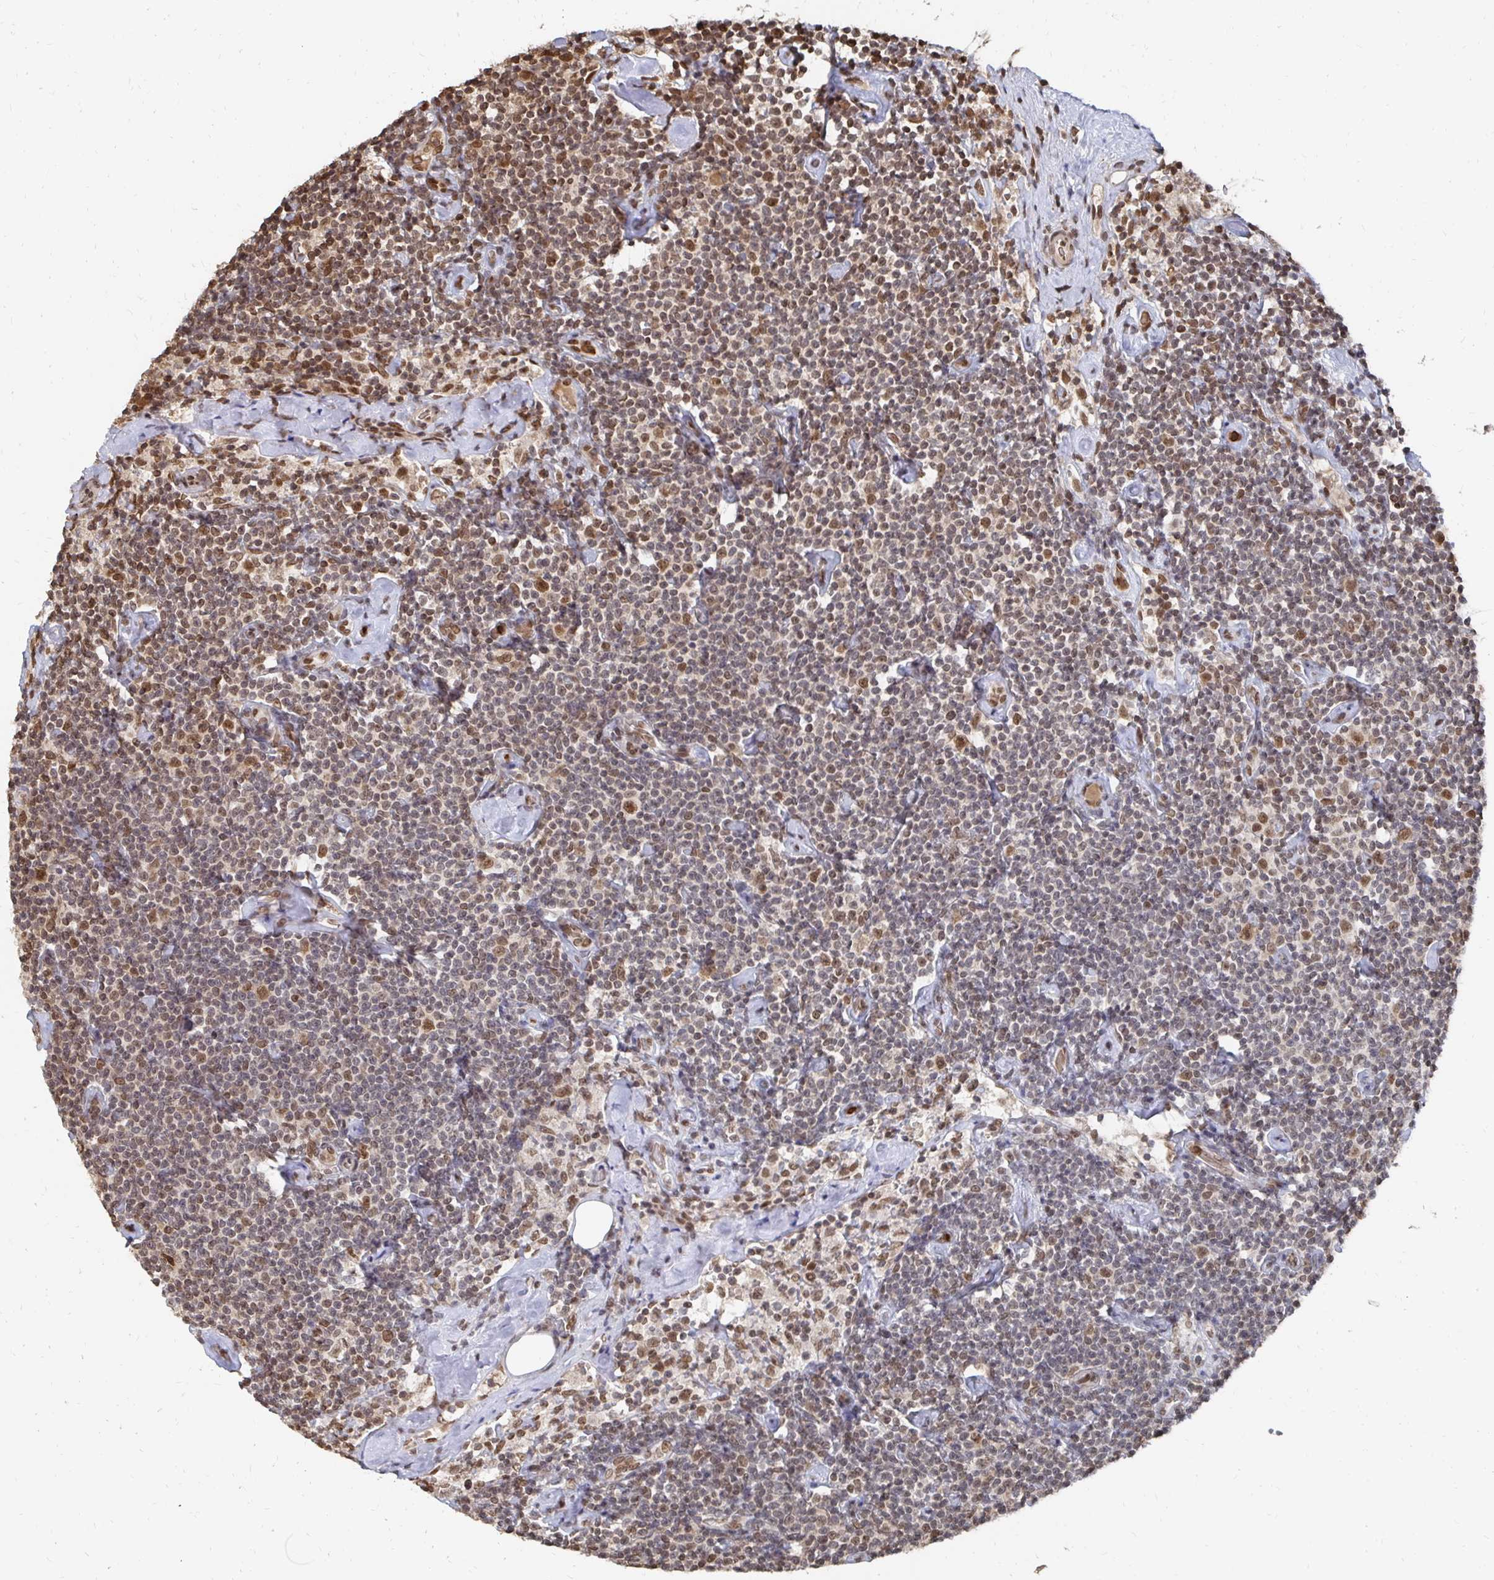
{"staining": {"intensity": "moderate", "quantity": "25%-75%", "location": "nuclear"}, "tissue": "lymphoma", "cell_type": "Tumor cells", "image_type": "cancer", "snomed": [{"axis": "morphology", "description": "Malignant lymphoma, non-Hodgkin's type, Low grade"}, {"axis": "topography", "description": "Lymph node"}], "caption": "About 25%-75% of tumor cells in human malignant lymphoma, non-Hodgkin's type (low-grade) exhibit moderate nuclear protein expression as visualized by brown immunohistochemical staining.", "gene": "GTF3C6", "patient": {"sex": "male", "age": 81}}